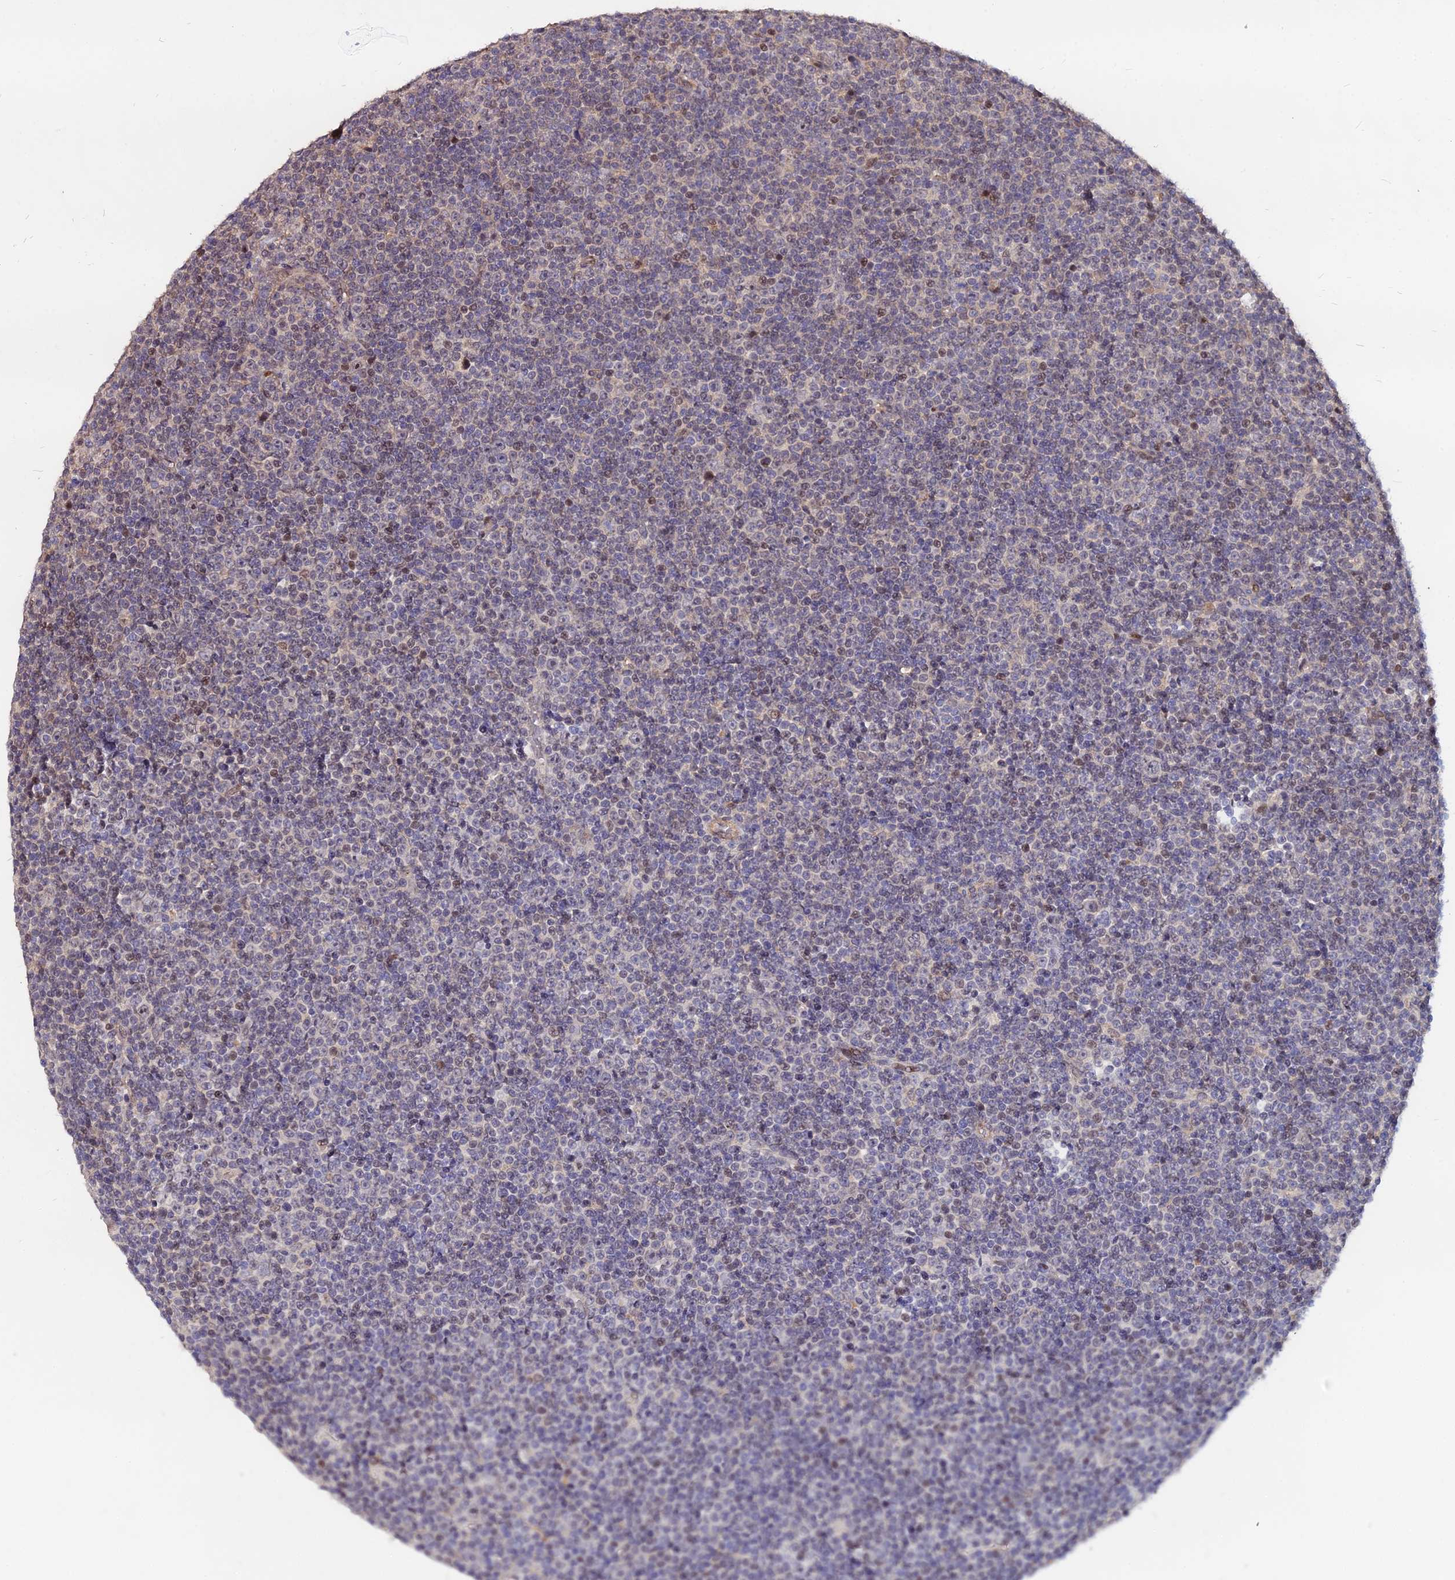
{"staining": {"intensity": "weak", "quantity": "<25%", "location": "nuclear"}, "tissue": "lymphoma", "cell_type": "Tumor cells", "image_type": "cancer", "snomed": [{"axis": "morphology", "description": "Malignant lymphoma, non-Hodgkin's type, Low grade"}, {"axis": "topography", "description": "Lymph node"}], "caption": "An image of low-grade malignant lymphoma, non-Hodgkin's type stained for a protein demonstrates no brown staining in tumor cells.", "gene": "C11orf68", "patient": {"sex": "female", "age": 67}}